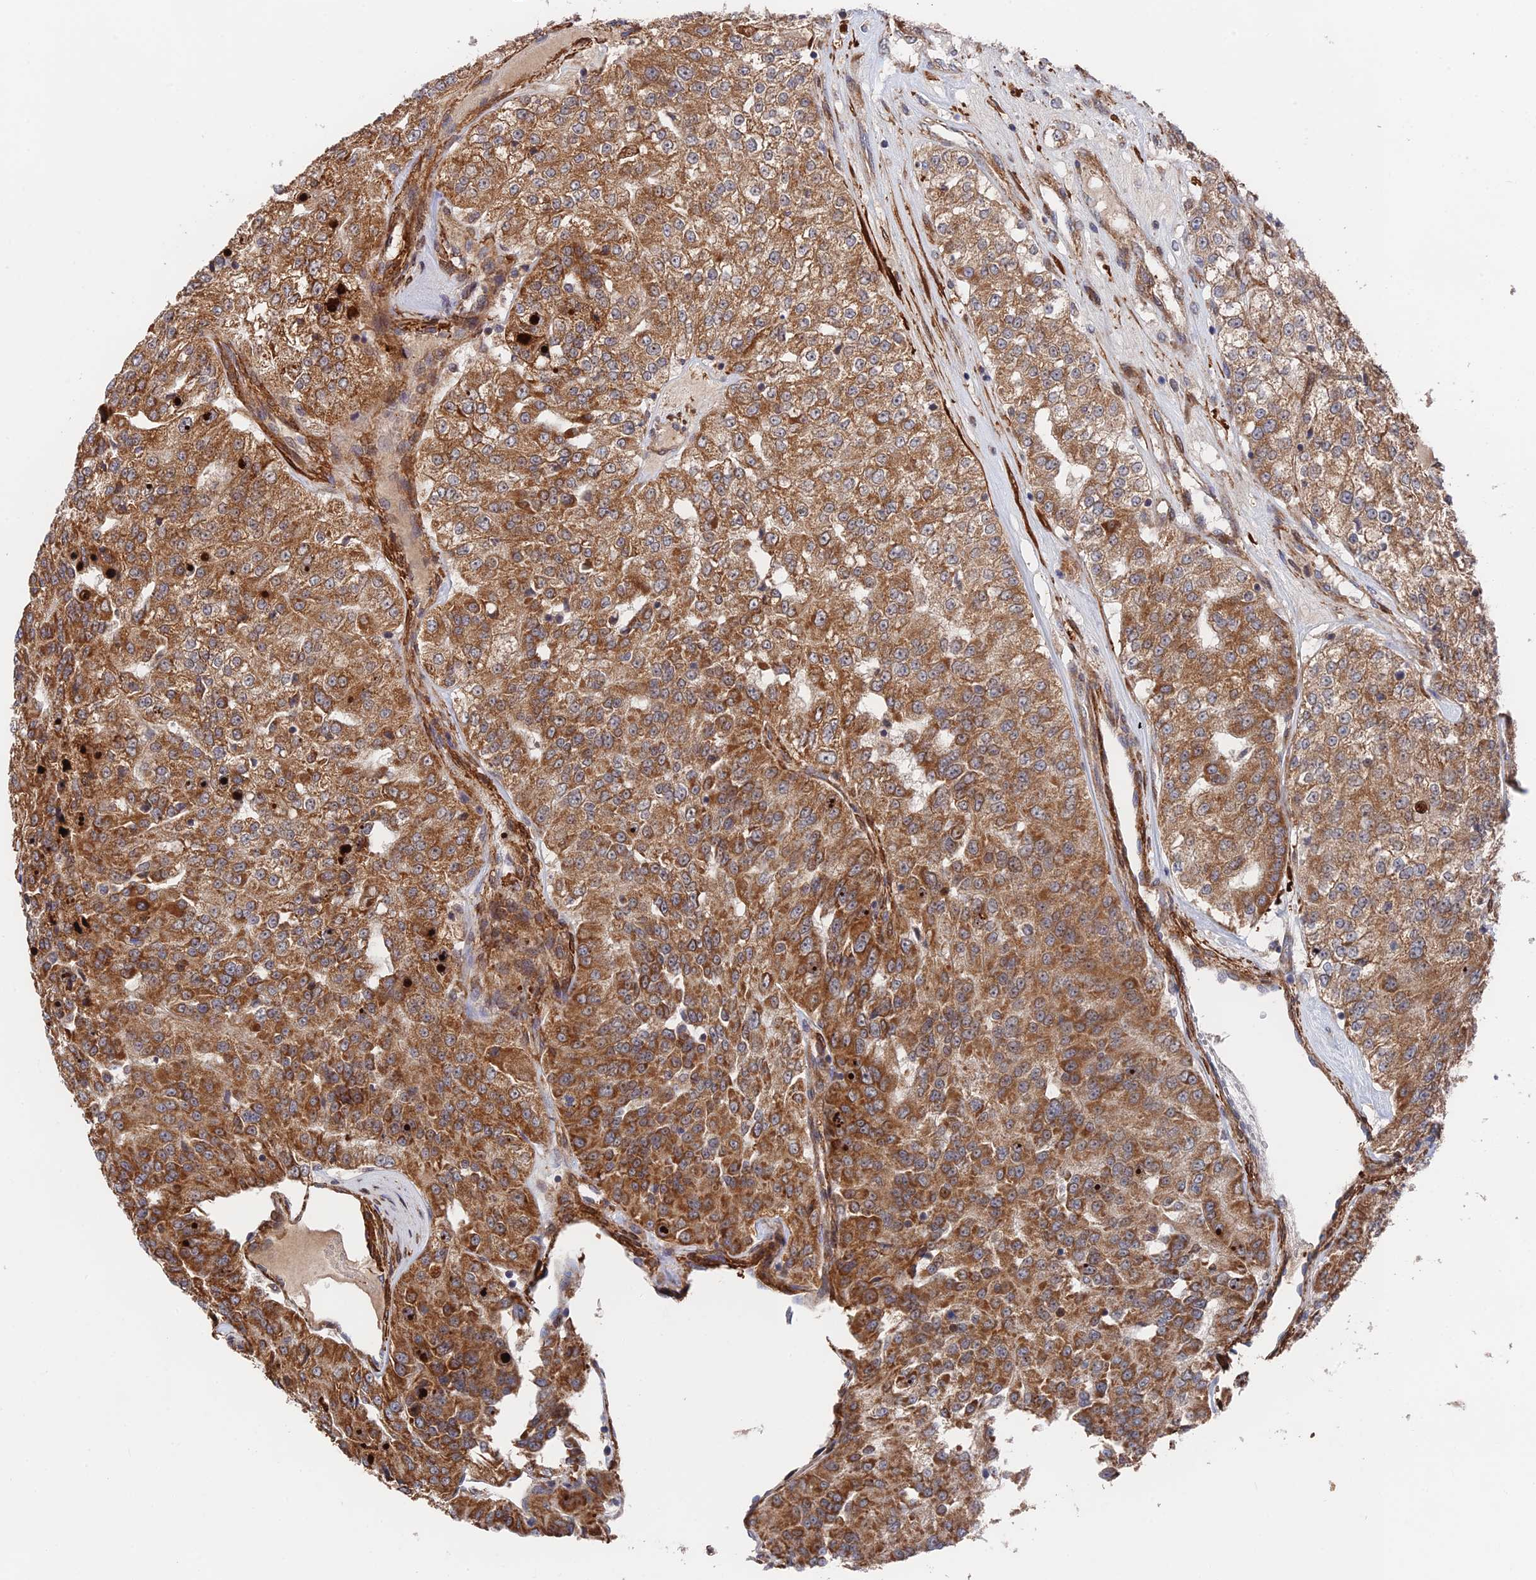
{"staining": {"intensity": "strong", "quantity": ">75%", "location": "cytoplasmic/membranous"}, "tissue": "renal cancer", "cell_type": "Tumor cells", "image_type": "cancer", "snomed": [{"axis": "morphology", "description": "Adenocarcinoma, NOS"}, {"axis": "topography", "description": "Kidney"}], "caption": "This is an image of IHC staining of adenocarcinoma (renal), which shows strong expression in the cytoplasmic/membranous of tumor cells.", "gene": "ZNF320", "patient": {"sex": "female", "age": 63}}